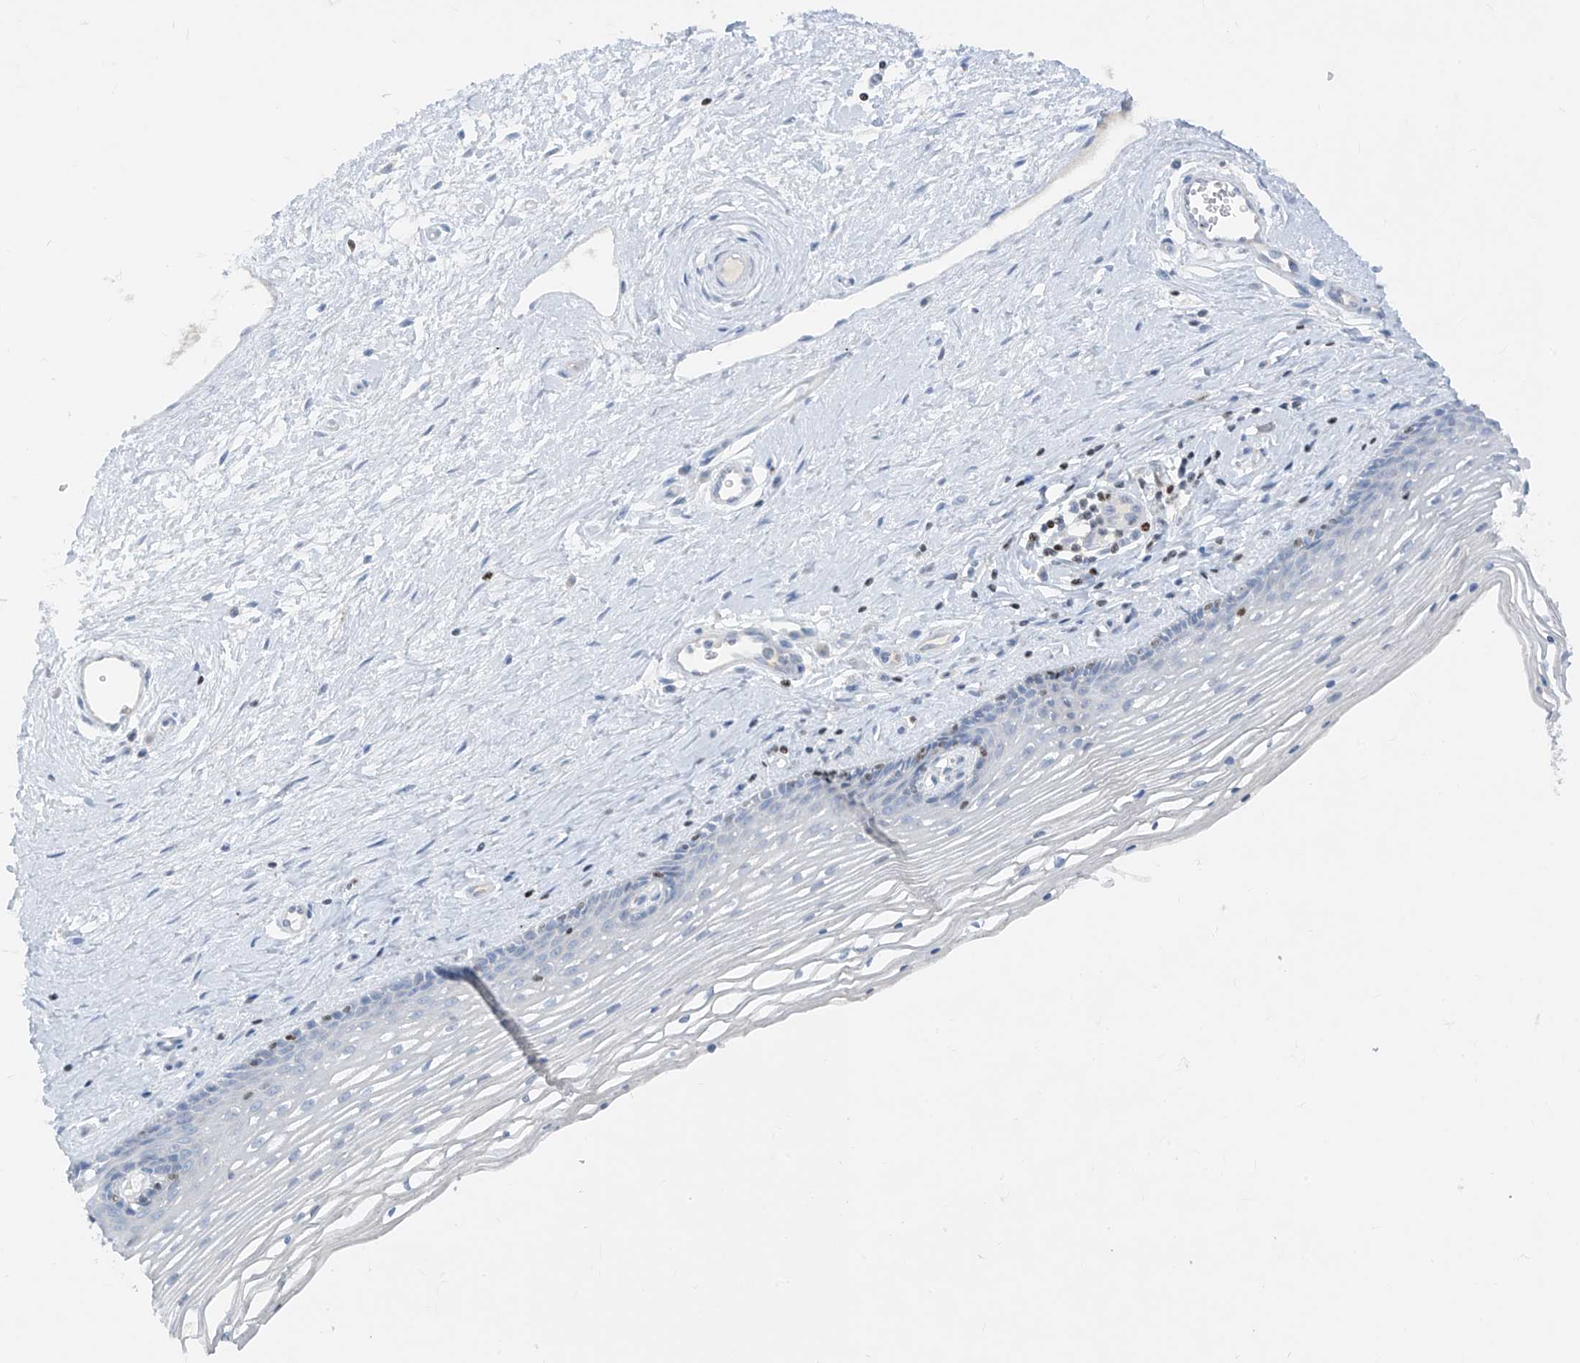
{"staining": {"intensity": "negative", "quantity": "none", "location": "none"}, "tissue": "vagina", "cell_type": "Squamous epithelial cells", "image_type": "normal", "snomed": [{"axis": "morphology", "description": "Normal tissue, NOS"}, {"axis": "topography", "description": "Vagina"}], "caption": "DAB immunohistochemical staining of unremarkable vagina exhibits no significant positivity in squamous epithelial cells. The staining was performed using DAB (3,3'-diaminobenzidine) to visualize the protein expression in brown, while the nuclei were stained in blue with hematoxylin (Magnification: 20x).", "gene": "TBX21", "patient": {"sex": "female", "age": 46}}